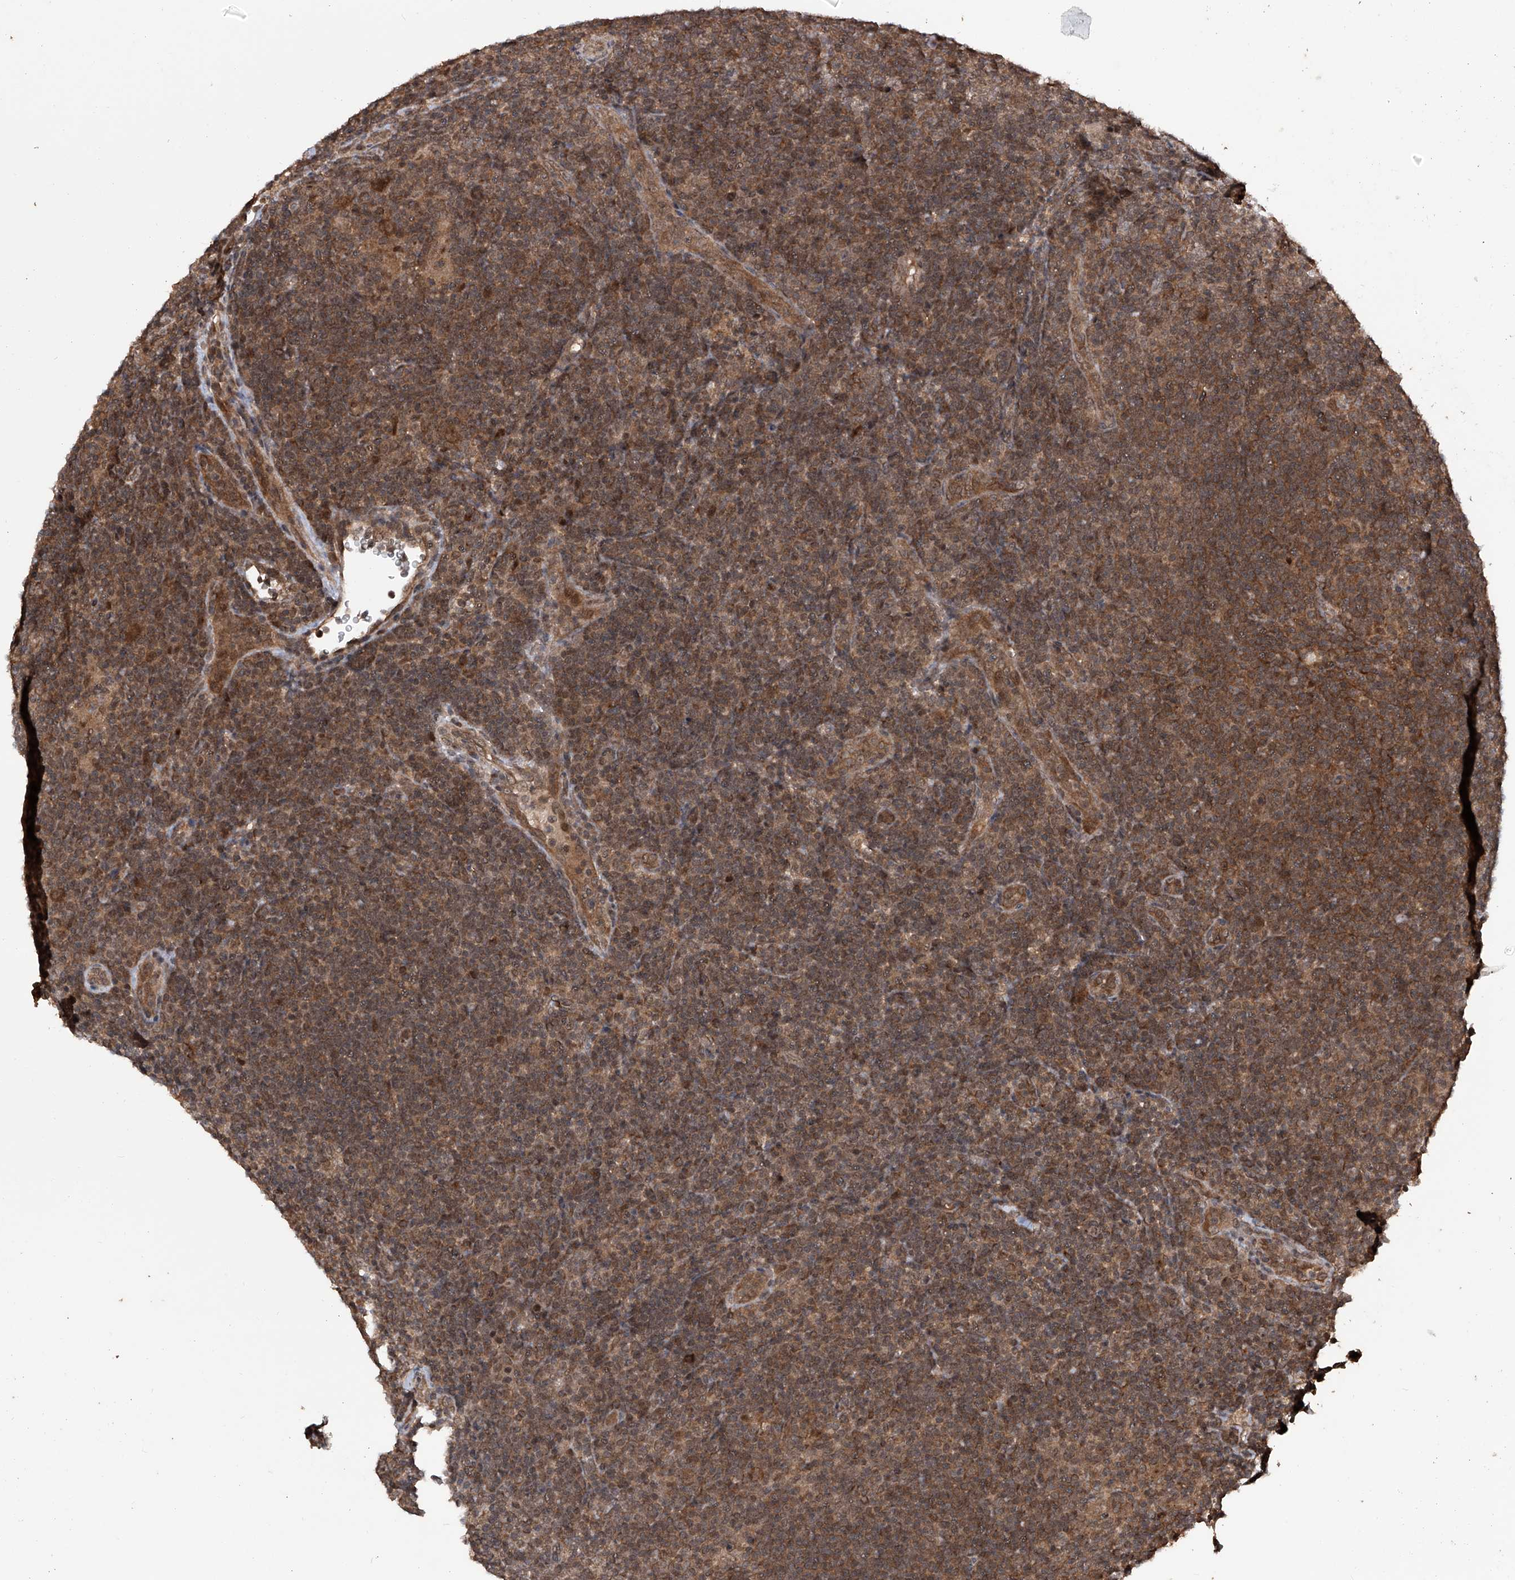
{"staining": {"intensity": "weak", "quantity": ">75%", "location": "cytoplasmic/membranous,nuclear"}, "tissue": "lymphoma", "cell_type": "Tumor cells", "image_type": "cancer", "snomed": [{"axis": "morphology", "description": "Hodgkin's disease, NOS"}, {"axis": "topography", "description": "Lymph node"}], "caption": "A photomicrograph showing weak cytoplasmic/membranous and nuclear expression in about >75% of tumor cells in lymphoma, as visualized by brown immunohistochemical staining.", "gene": "LYSMD4", "patient": {"sex": "female", "age": 57}}